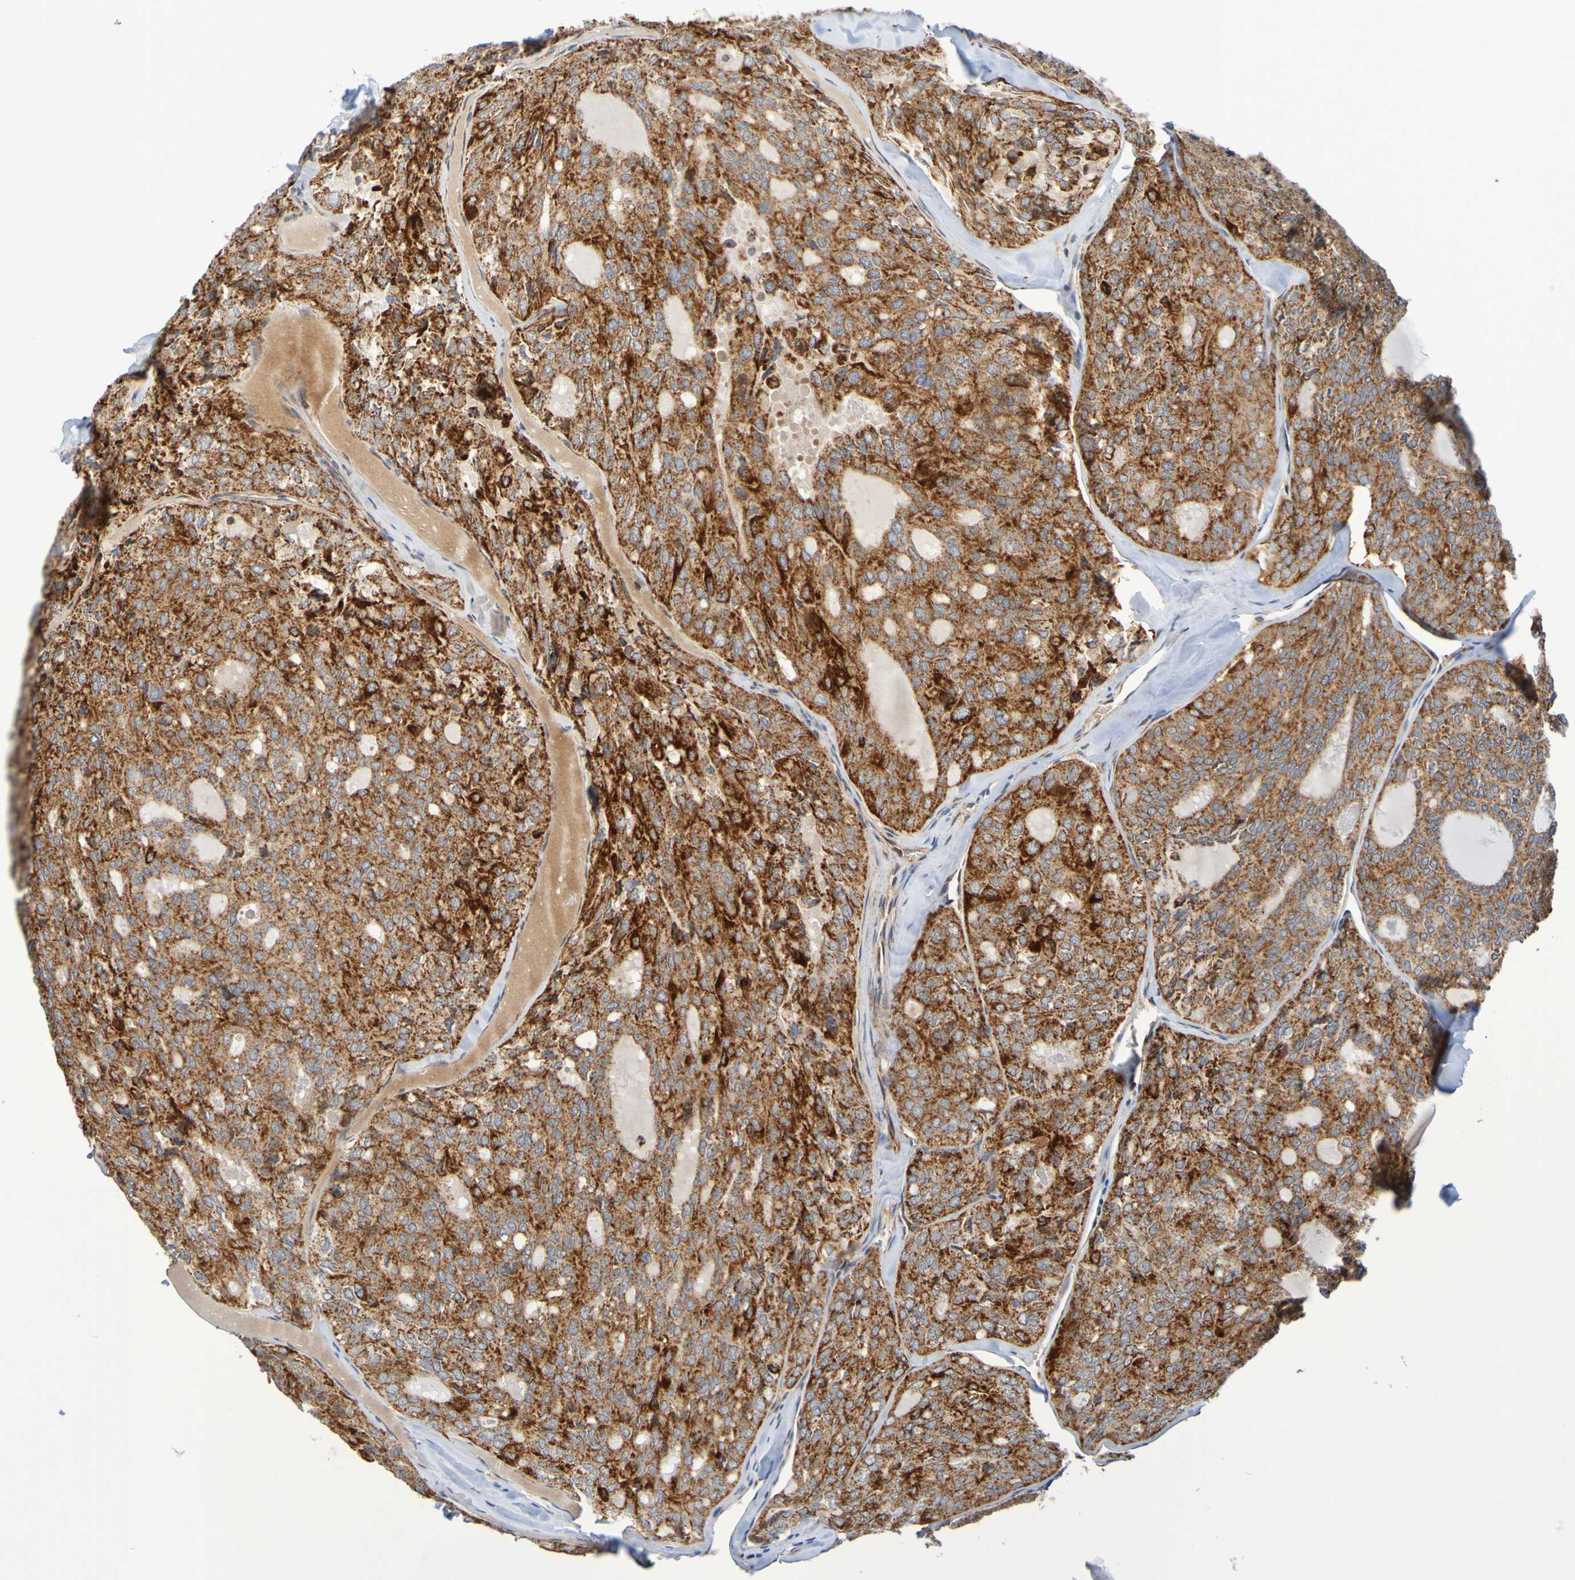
{"staining": {"intensity": "strong", "quantity": "25%-75%", "location": "cytoplasmic/membranous"}, "tissue": "thyroid cancer", "cell_type": "Tumor cells", "image_type": "cancer", "snomed": [{"axis": "morphology", "description": "Follicular adenoma carcinoma, NOS"}, {"axis": "topography", "description": "Thyroid gland"}], "caption": "A high-resolution histopathology image shows immunohistochemistry staining of follicular adenoma carcinoma (thyroid), which reveals strong cytoplasmic/membranous positivity in approximately 25%-75% of tumor cells.", "gene": "CCDC51", "patient": {"sex": "male", "age": 75}}